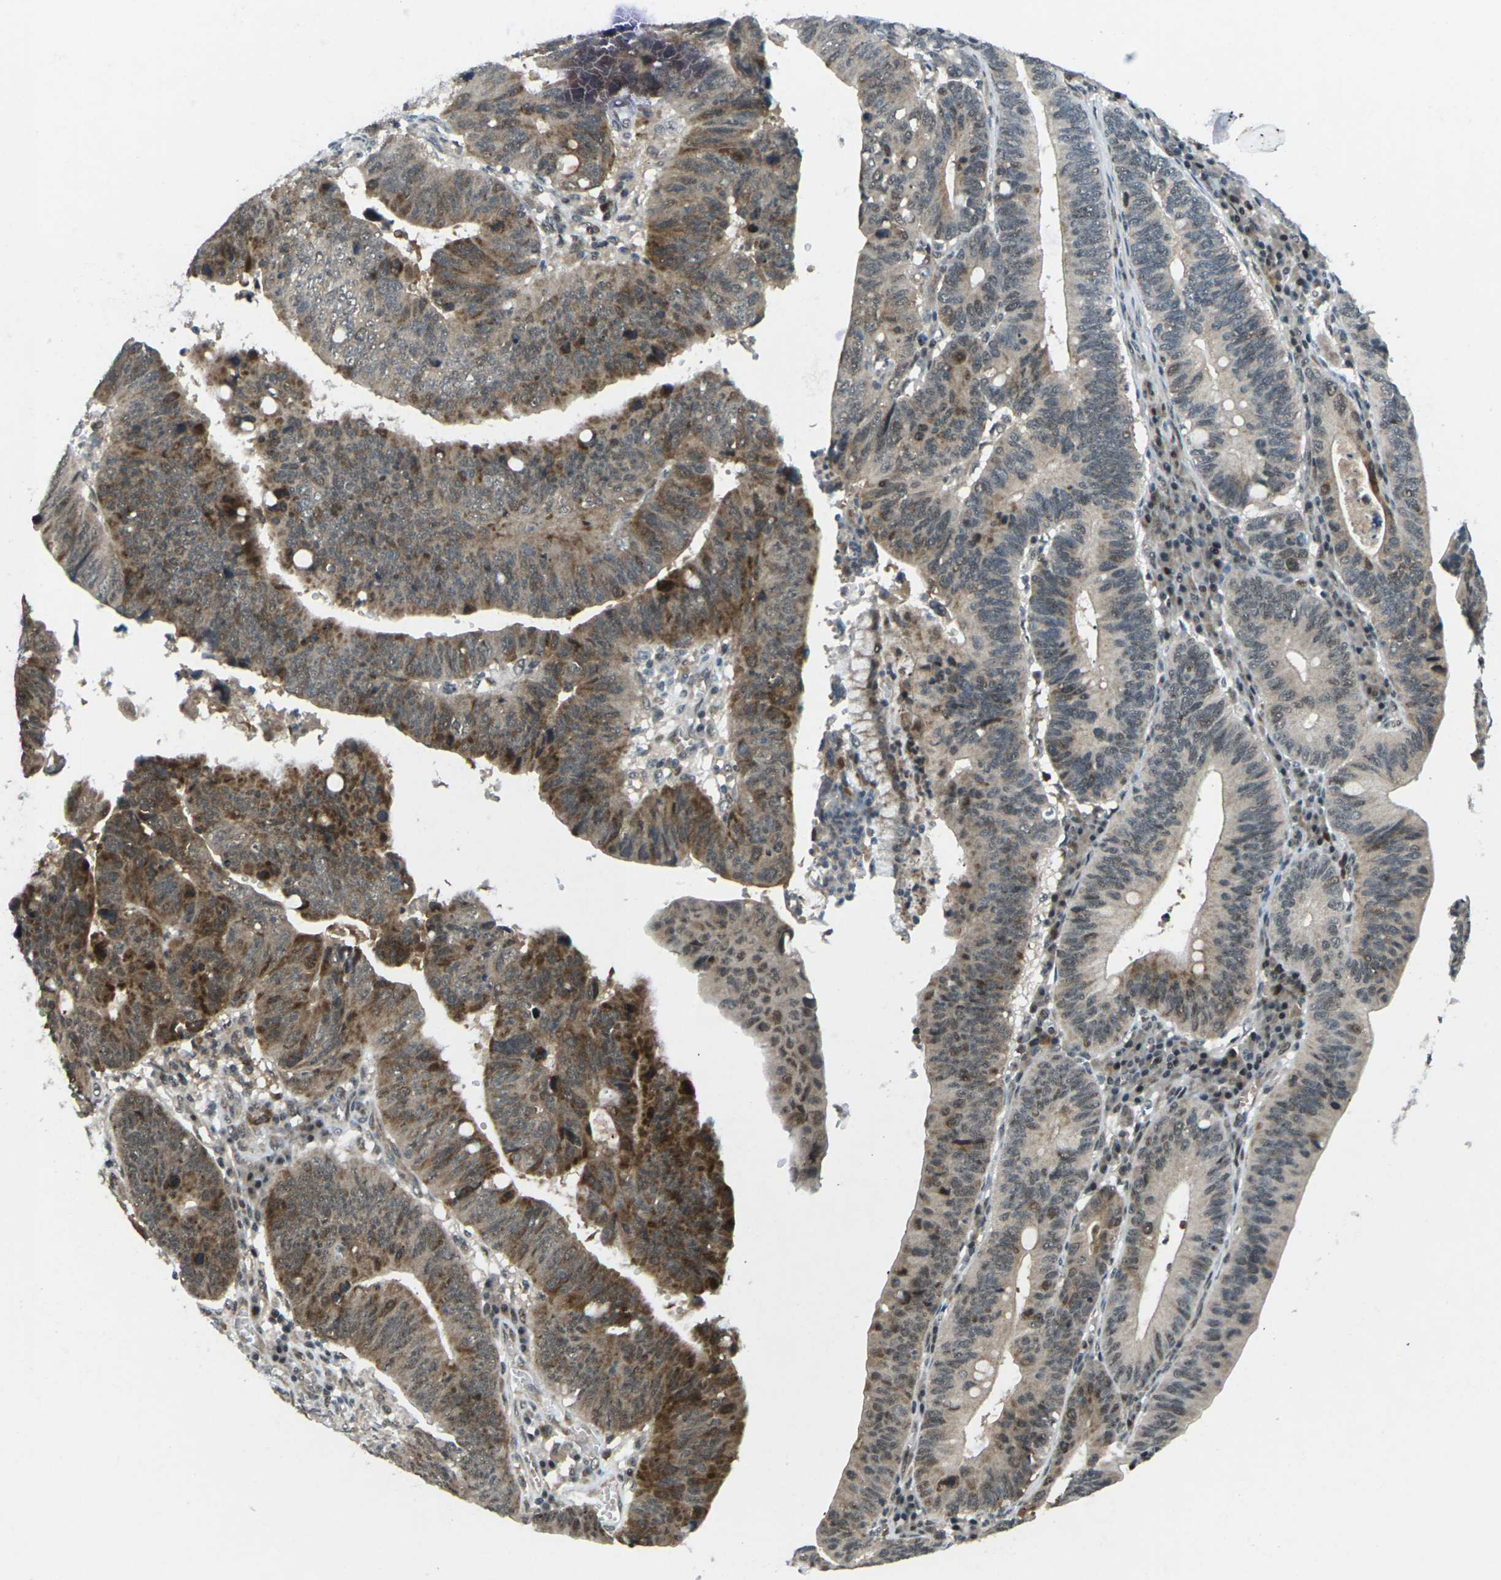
{"staining": {"intensity": "moderate", "quantity": ">75%", "location": "cytoplasmic/membranous,nuclear"}, "tissue": "stomach cancer", "cell_type": "Tumor cells", "image_type": "cancer", "snomed": [{"axis": "morphology", "description": "Adenocarcinoma, NOS"}, {"axis": "topography", "description": "Stomach"}], "caption": "IHC histopathology image of neoplastic tissue: human stomach adenocarcinoma stained using immunohistochemistry reveals medium levels of moderate protein expression localized specifically in the cytoplasmic/membranous and nuclear of tumor cells, appearing as a cytoplasmic/membranous and nuclear brown color.", "gene": "UBE2S", "patient": {"sex": "male", "age": 59}}